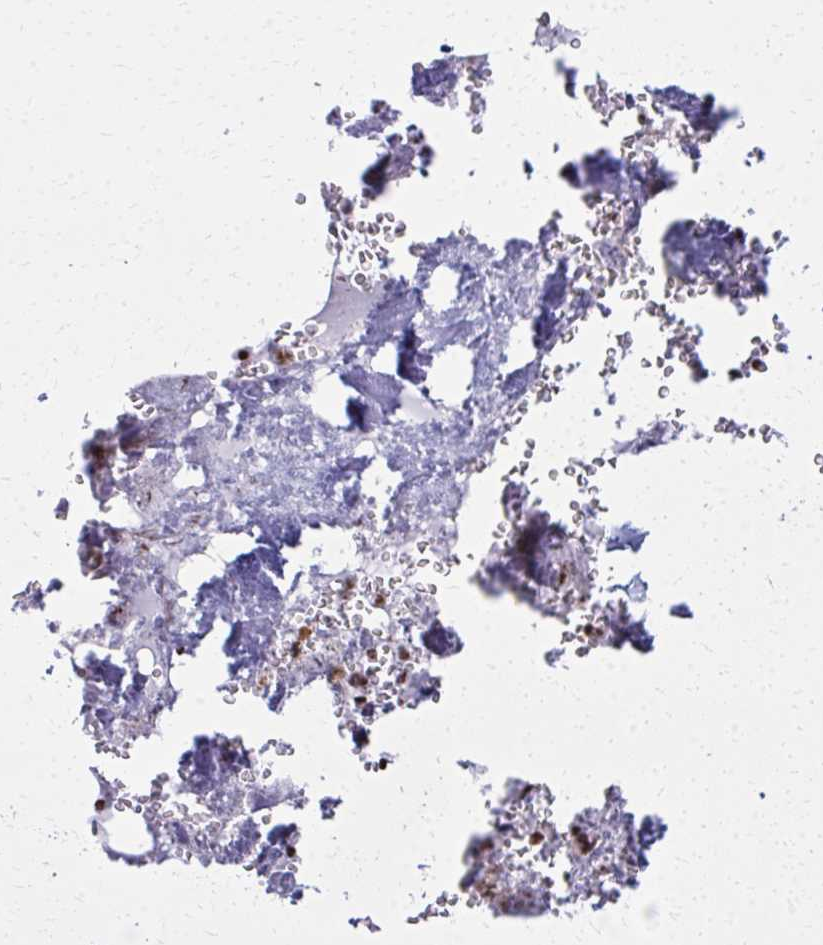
{"staining": {"intensity": "moderate", "quantity": "<25%", "location": "nuclear"}, "tissue": "bone marrow", "cell_type": "Hematopoietic cells", "image_type": "normal", "snomed": [{"axis": "morphology", "description": "Normal tissue, NOS"}, {"axis": "topography", "description": "Bone marrow"}], "caption": "A brown stain shows moderate nuclear staining of a protein in hematopoietic cells of unremarkable bone marrow.", "gene": "AP5M1", "patient": {"sex": "male", "age": 54}}